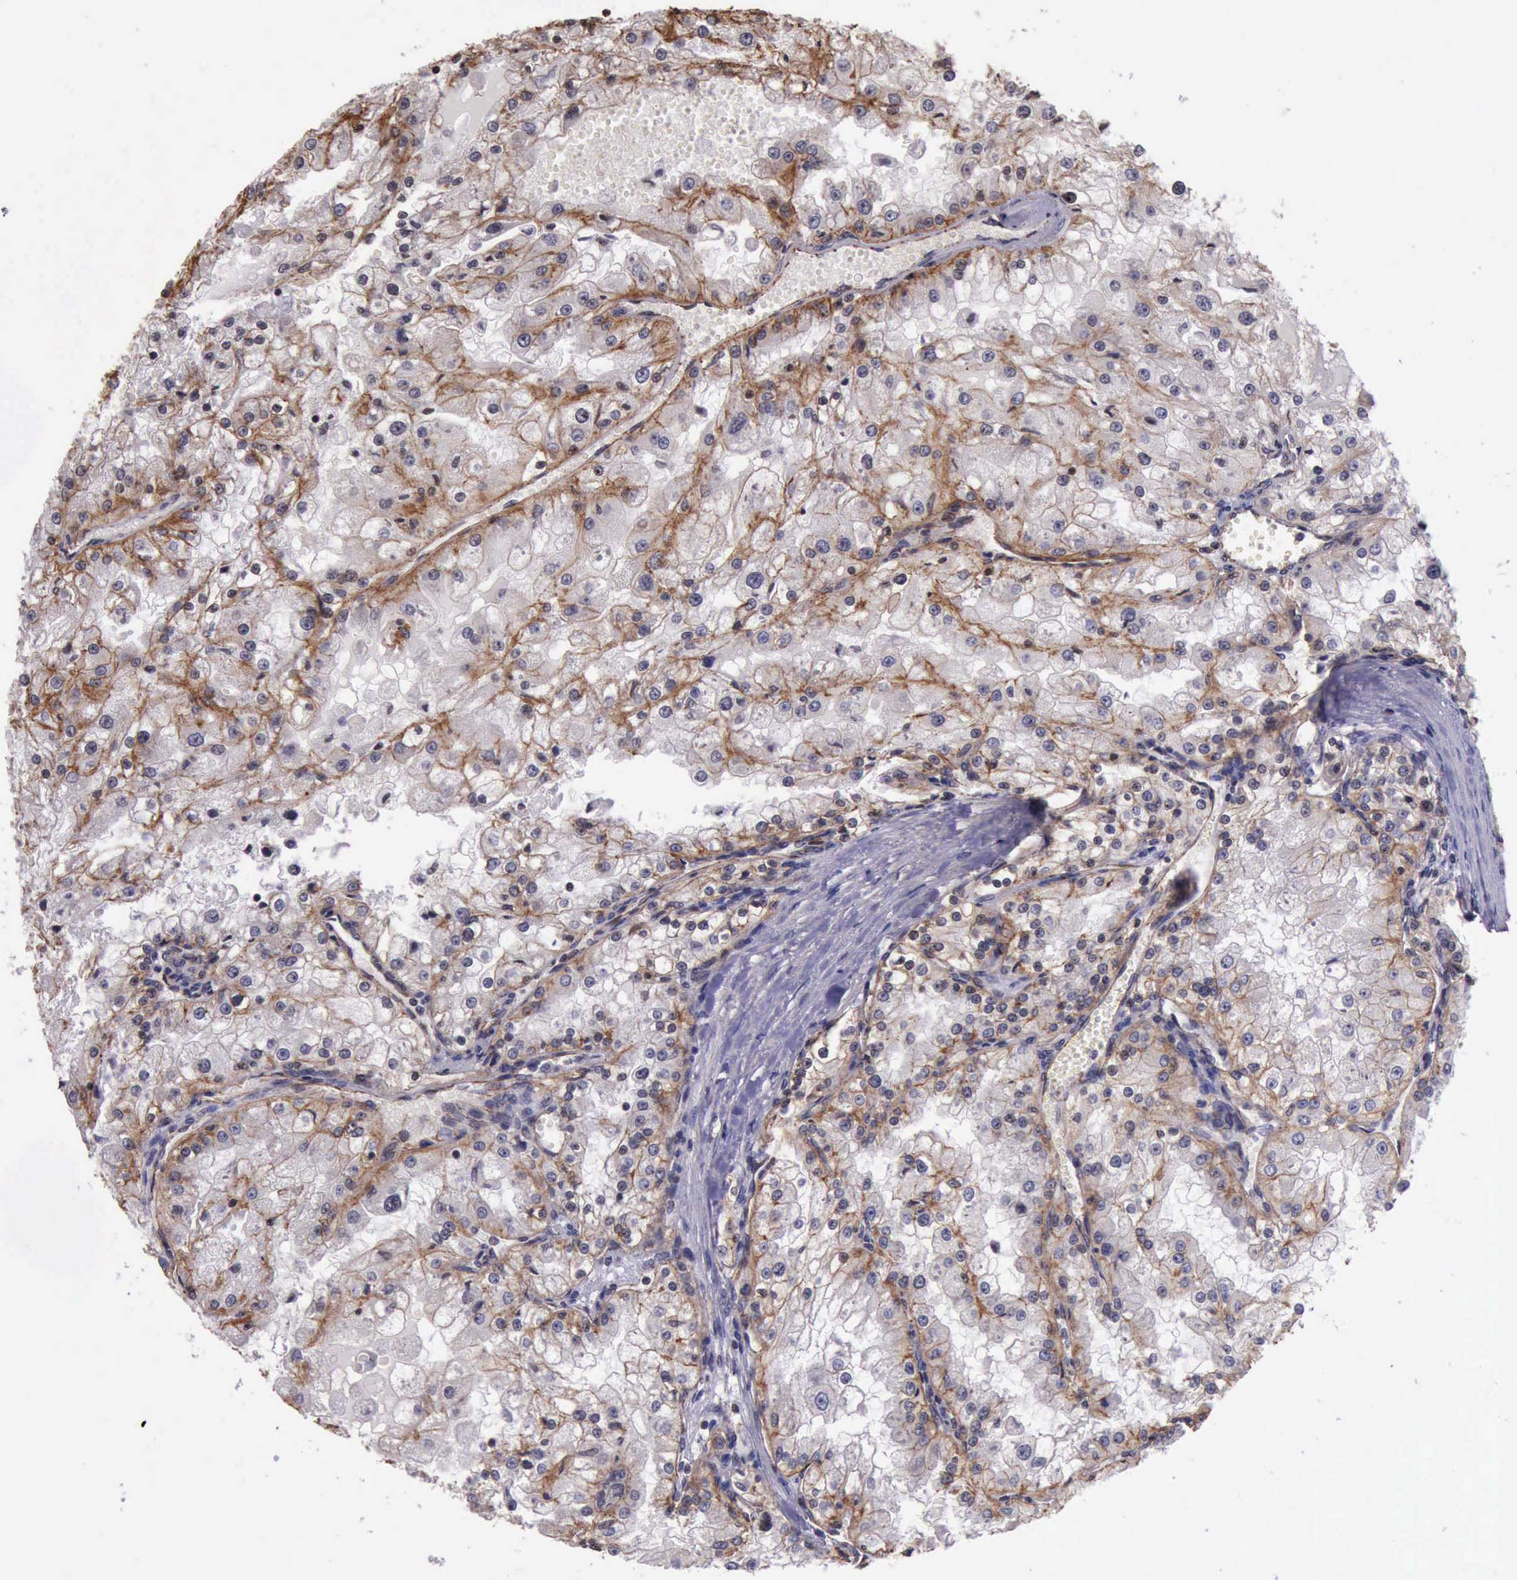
{"staining": {"intensity": "weak", "quantity": "25%-75%", "location": "cytoplasmic/membranous"}, "tissue": "renal cancer", "cell_type": "Tumor cells", "image_type": "cancer", "snomed": [{"axis": "morphology", "description": "Adenocarcinoma, NOS"}, {"axis": "topography", "description": "Kidney"}], "caption": "About 25%-75% of tumor cells in human renal cancer (adenocarcinoma) display weak cytoplasmic/membranous protein expression as visualized by brown immunohistochemical staining.", "gene": "CTNNB1", "patient": {"sex": "female", "age": 74}}